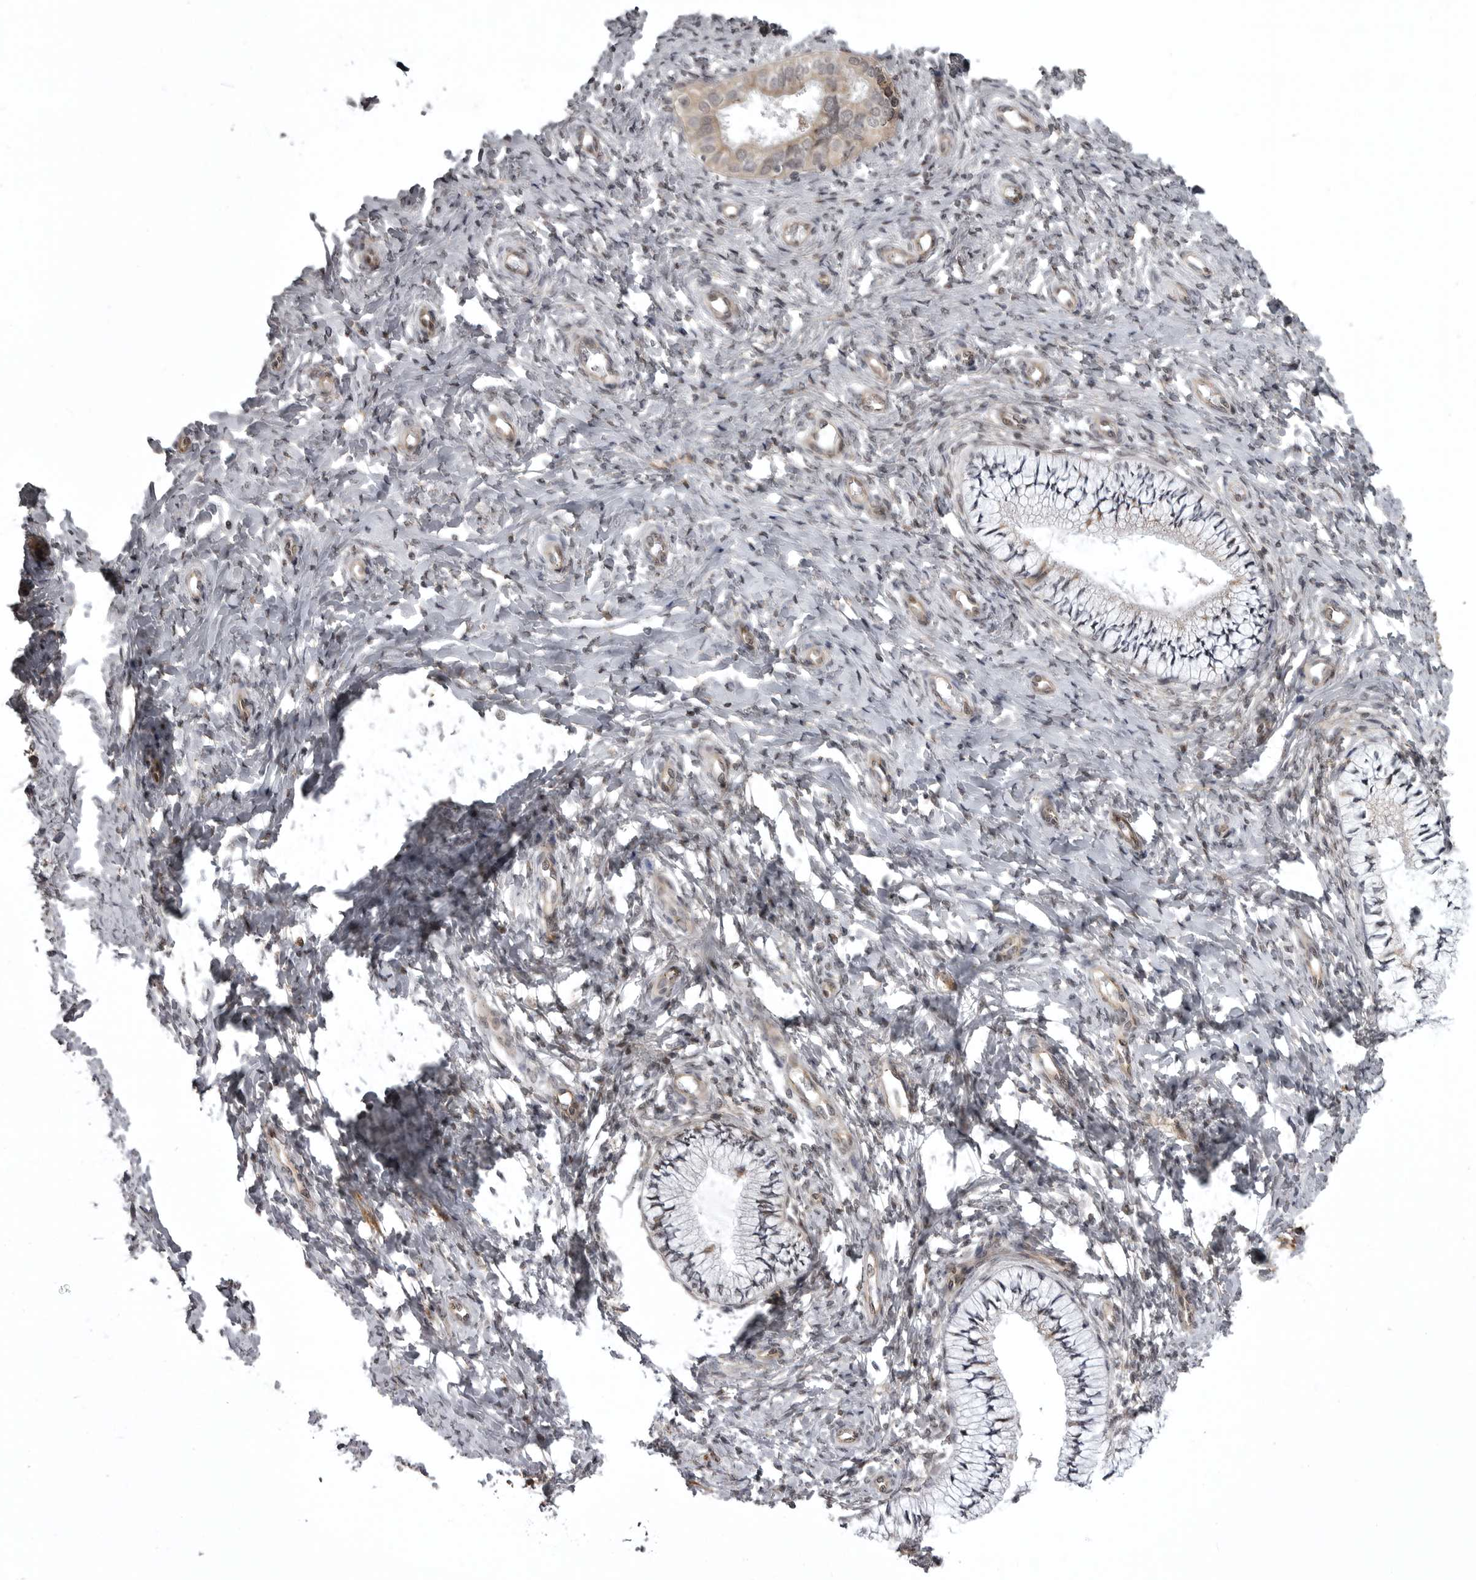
{"staining": {"intensity": "moderate", "quantity": "<25%", "location": "cytoplasmic/membranous"}, "tissue": "cervix", "cell_type": "Glandular cells", "image_type": "normal", "snomed": [{"axis": "morphology", "description": "Normal tissue, NOS"}, {"axis": "topography", "description": "Cervix"}], "caption": "About <25% of glandular cells in benign cervix exhibit moderate cytoplasmic/membranous protein staining as visualized by brown immunohistochemical staining.", "gene": "SNX16", "patient": {"sex": "female", "age": 36}}